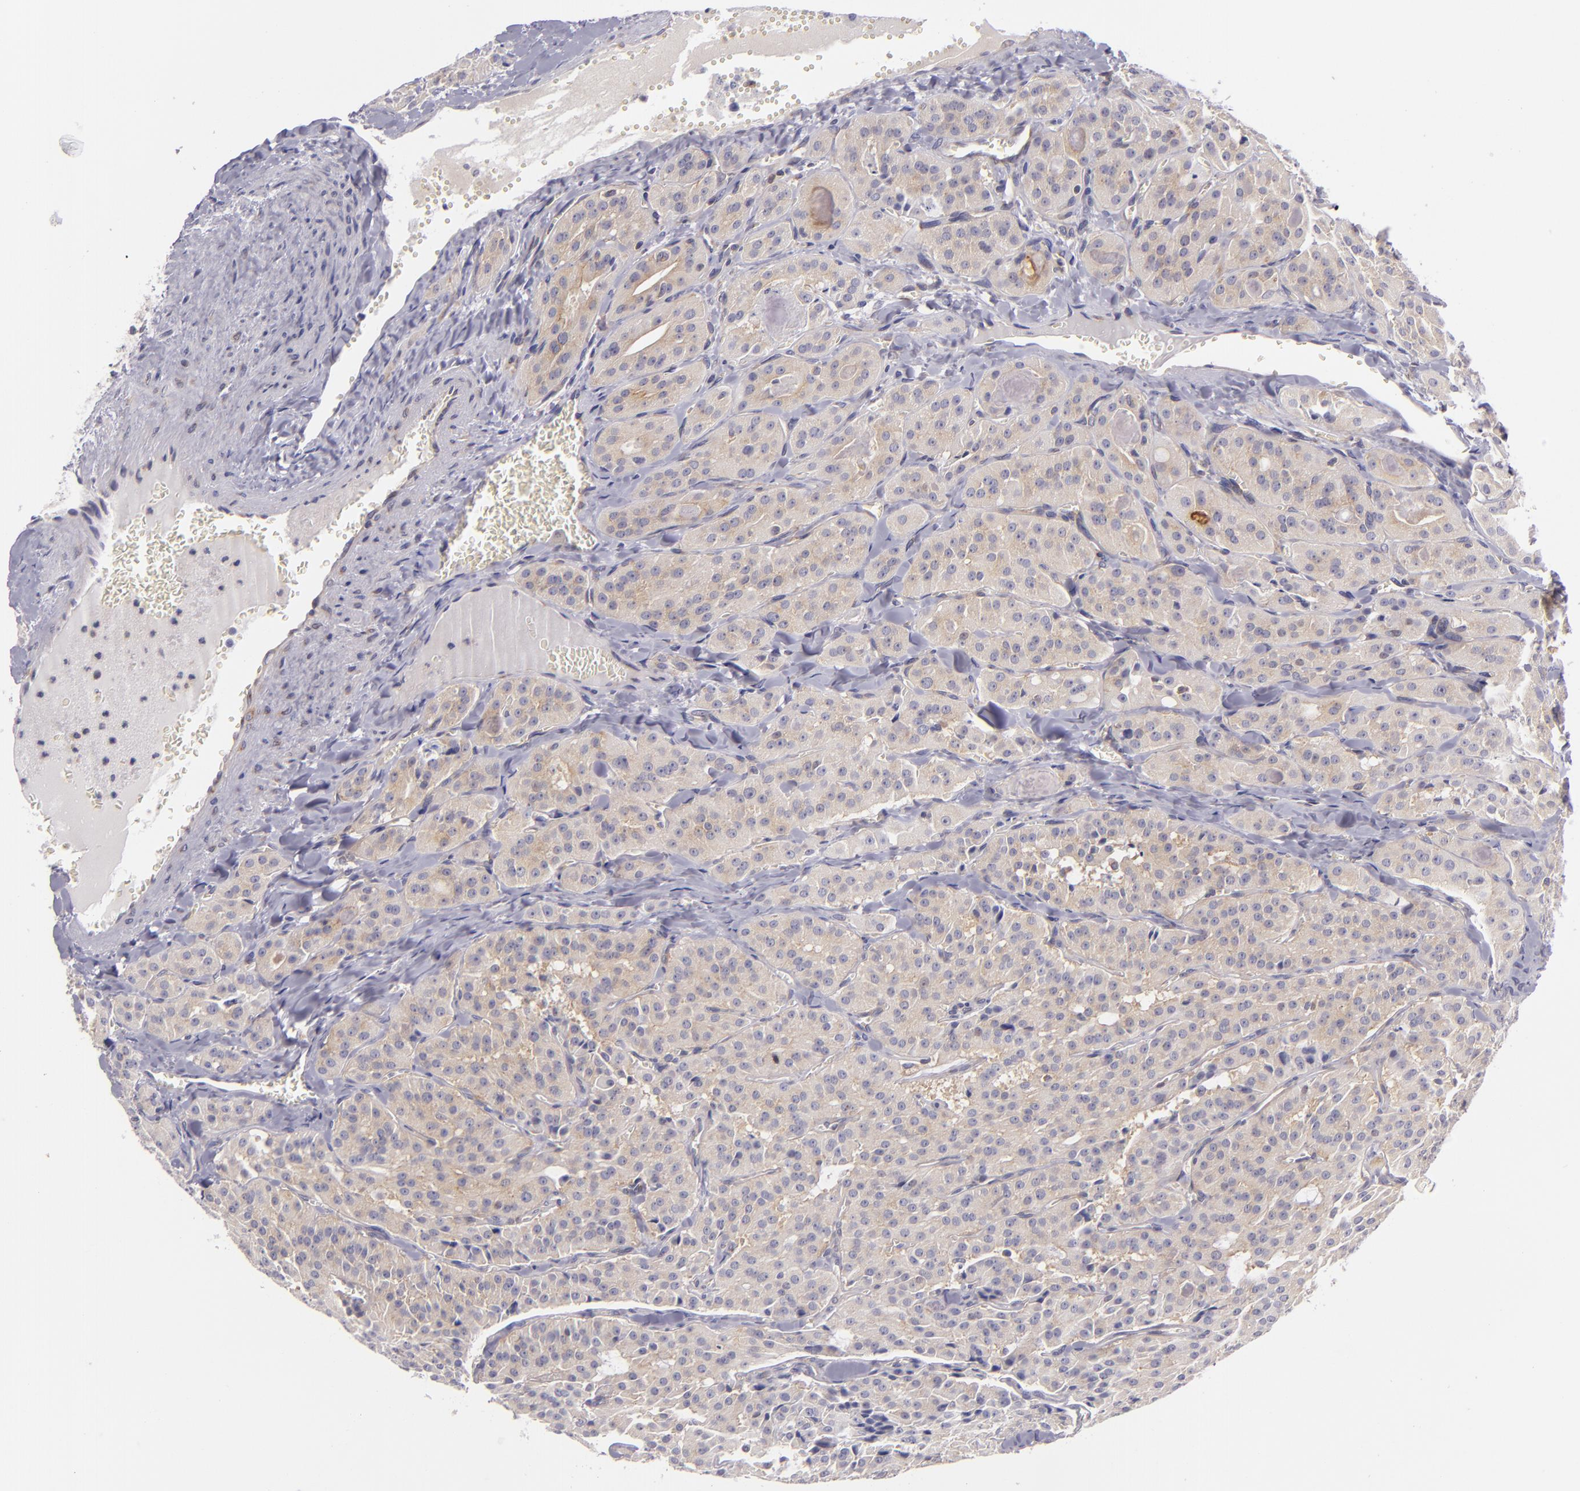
{"staining": {"intensity": "weak", "quantity": ">75%", "location": "cytoplasmic/membranous"}, "tissue": "thyroid cancer", "cell_type": "Tumor cells", "image_type": "cancer", "snomed": [{"axis": "morphology", "description": "Carcinoma, NOS"}, {"axis": "topography", "description": "Thyroid gland"}], "caption": "IHC photomicrograph of neoplastic tissue: human thyroid cancer (carcinoma) stained using immunohistochemistry (IHC) reveals low levels of weak protein expression localized specifically in the cytoplasmic/membranous of tumor cells, appearing as a cytoplasmic/membranous brown color.", "gene": "UPF3B", "patient": {"sex": "male", "age": 76}}